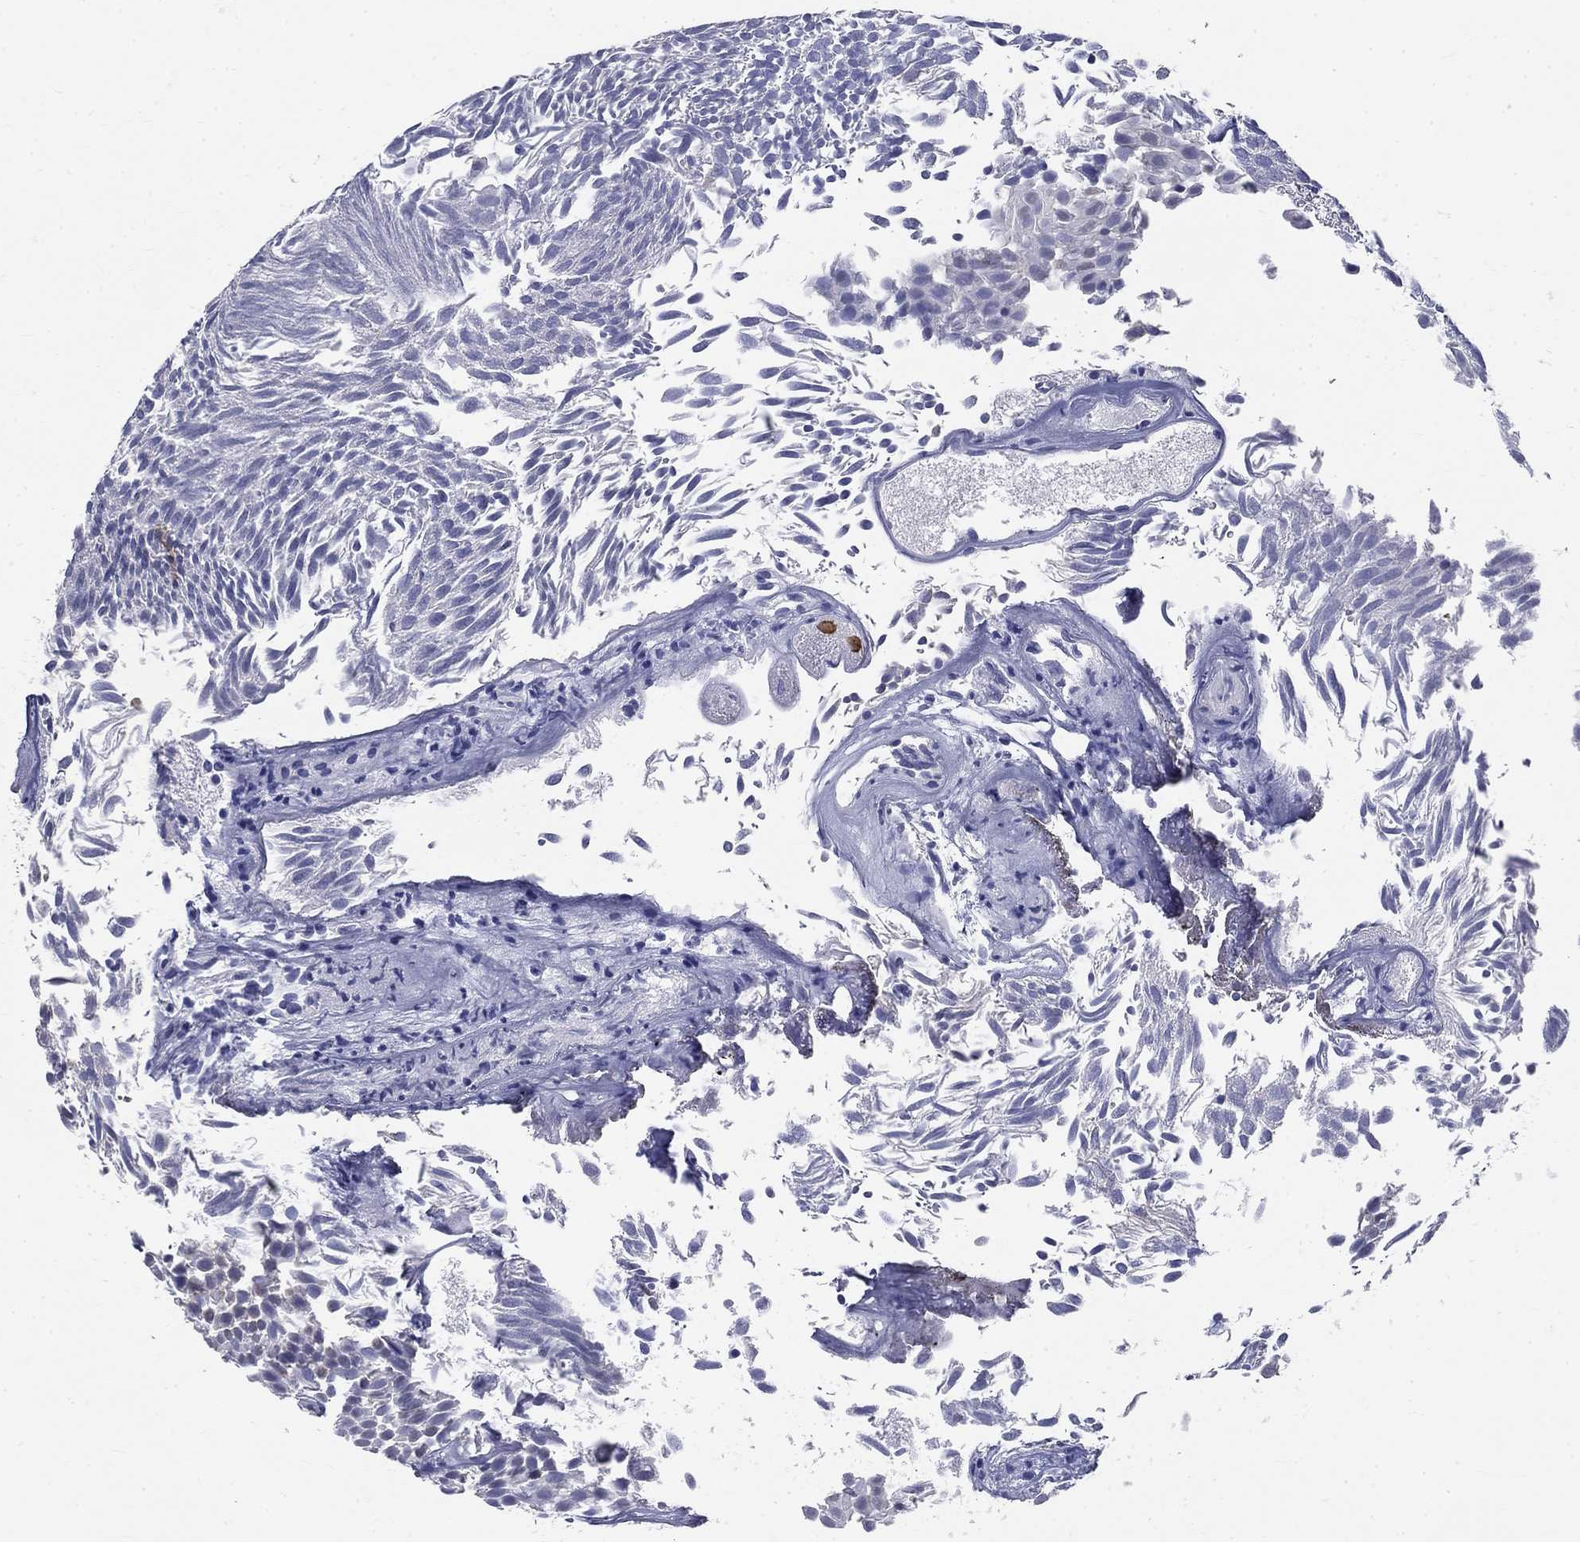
{"staining": {"intensity": "negative", "quantity": "none", "location": "none"}, "tissue": "urothelial cancer", "cell_type": "Tumor cells", "image_type": "cancer", "snomed": [{"axis": "morphology", "description": "Urothelial carcinoma, Low grade"}, {"axis": "topography", "description": "Urinary bladder"}], "caption": "Tumor cells show no significant protein expression in urothelial cancer.", "gene": "IGSF8", "patient": {"sex": "male", "age": 52}}